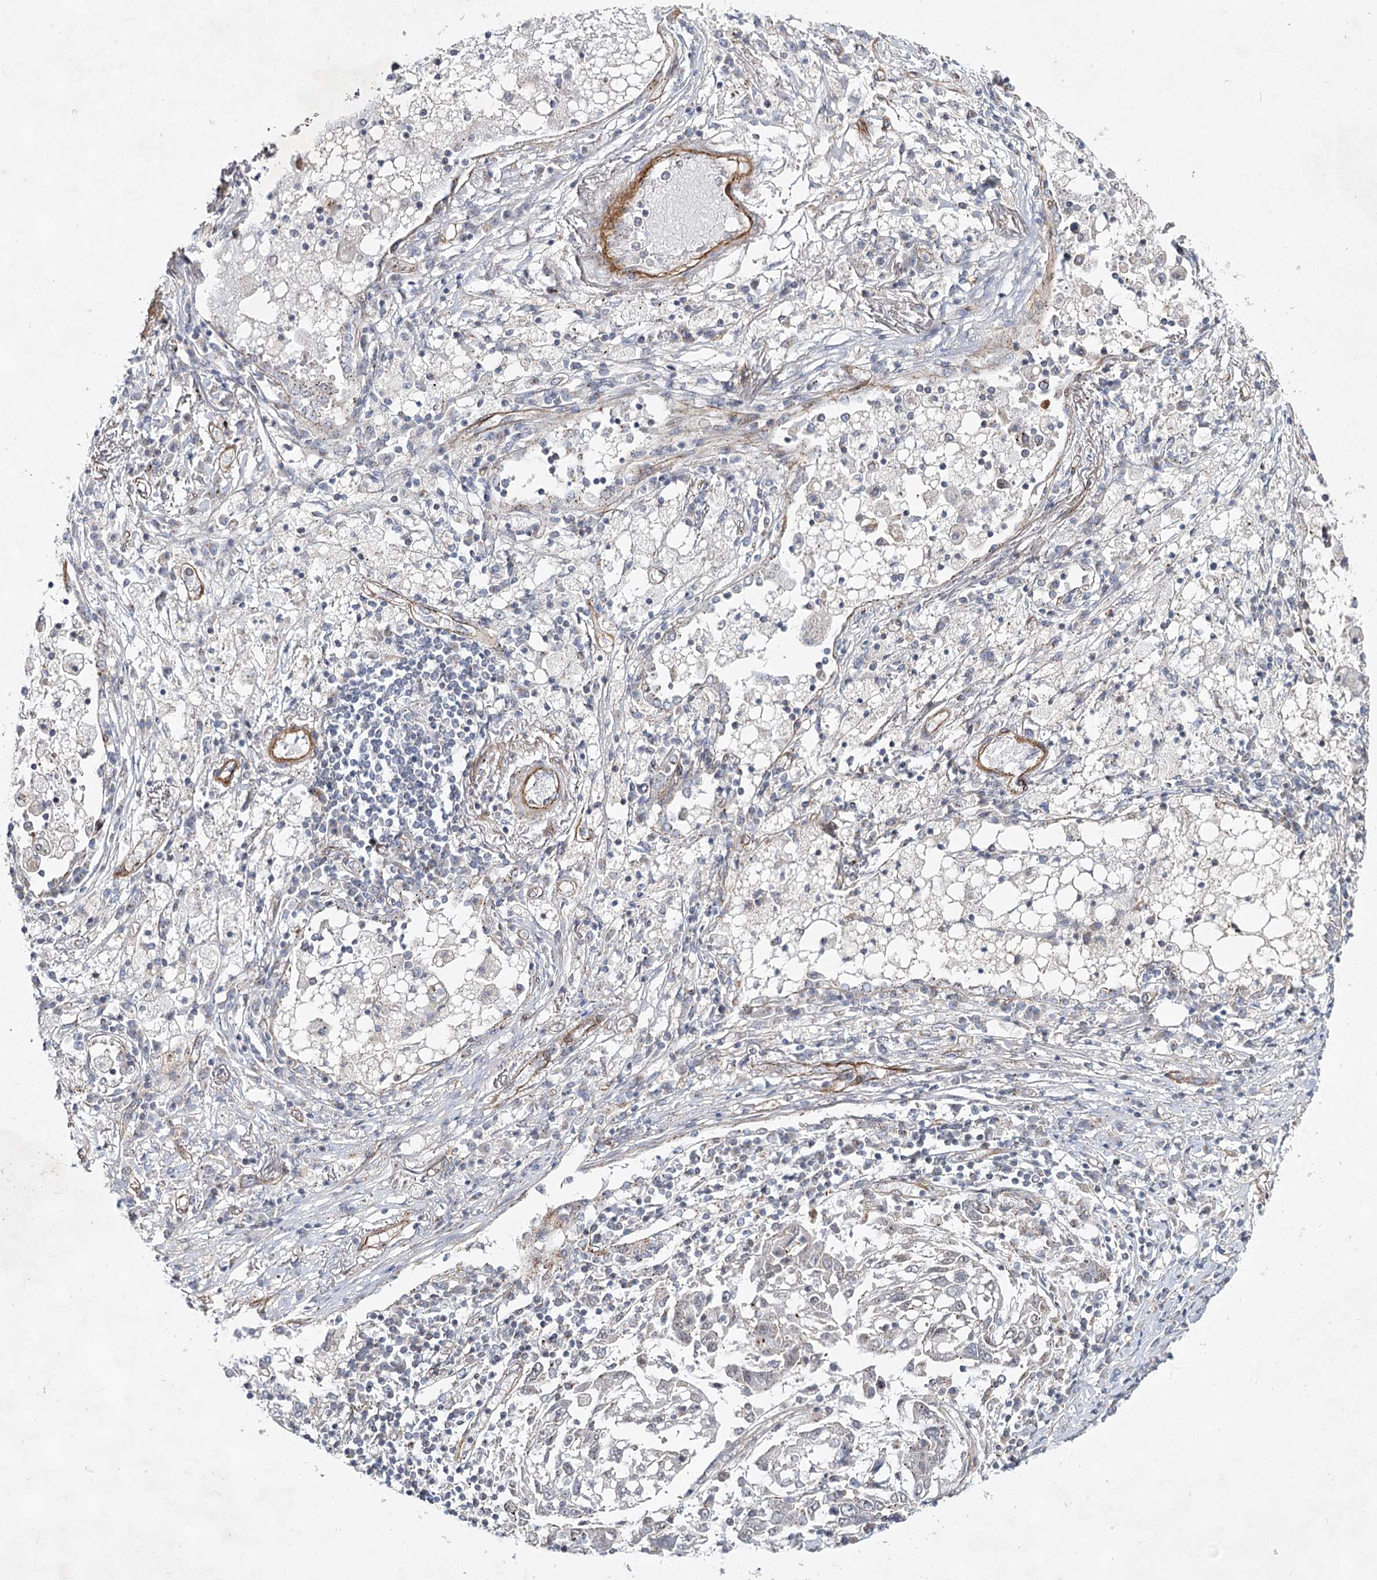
{"staining": {"intensity": "negative", "quantity": "none", "location": "none"}, "tissue": "lung cancer", "cell_type": "Tumor cells", "image_type": "cancer", "snomed": [{"axis": "morphology", "description": "Squamous cell carcinoma, NOS"}, {"axis": "topography", "description": "Lung"}], "caption": "This is an immunohistochemistry (IHC) photomicrograph of squamous cell carcinoma (lung). There is no staining in tumor cells.", "gene": "ATL2", "patient": {"sex": "male", "age": 65}}